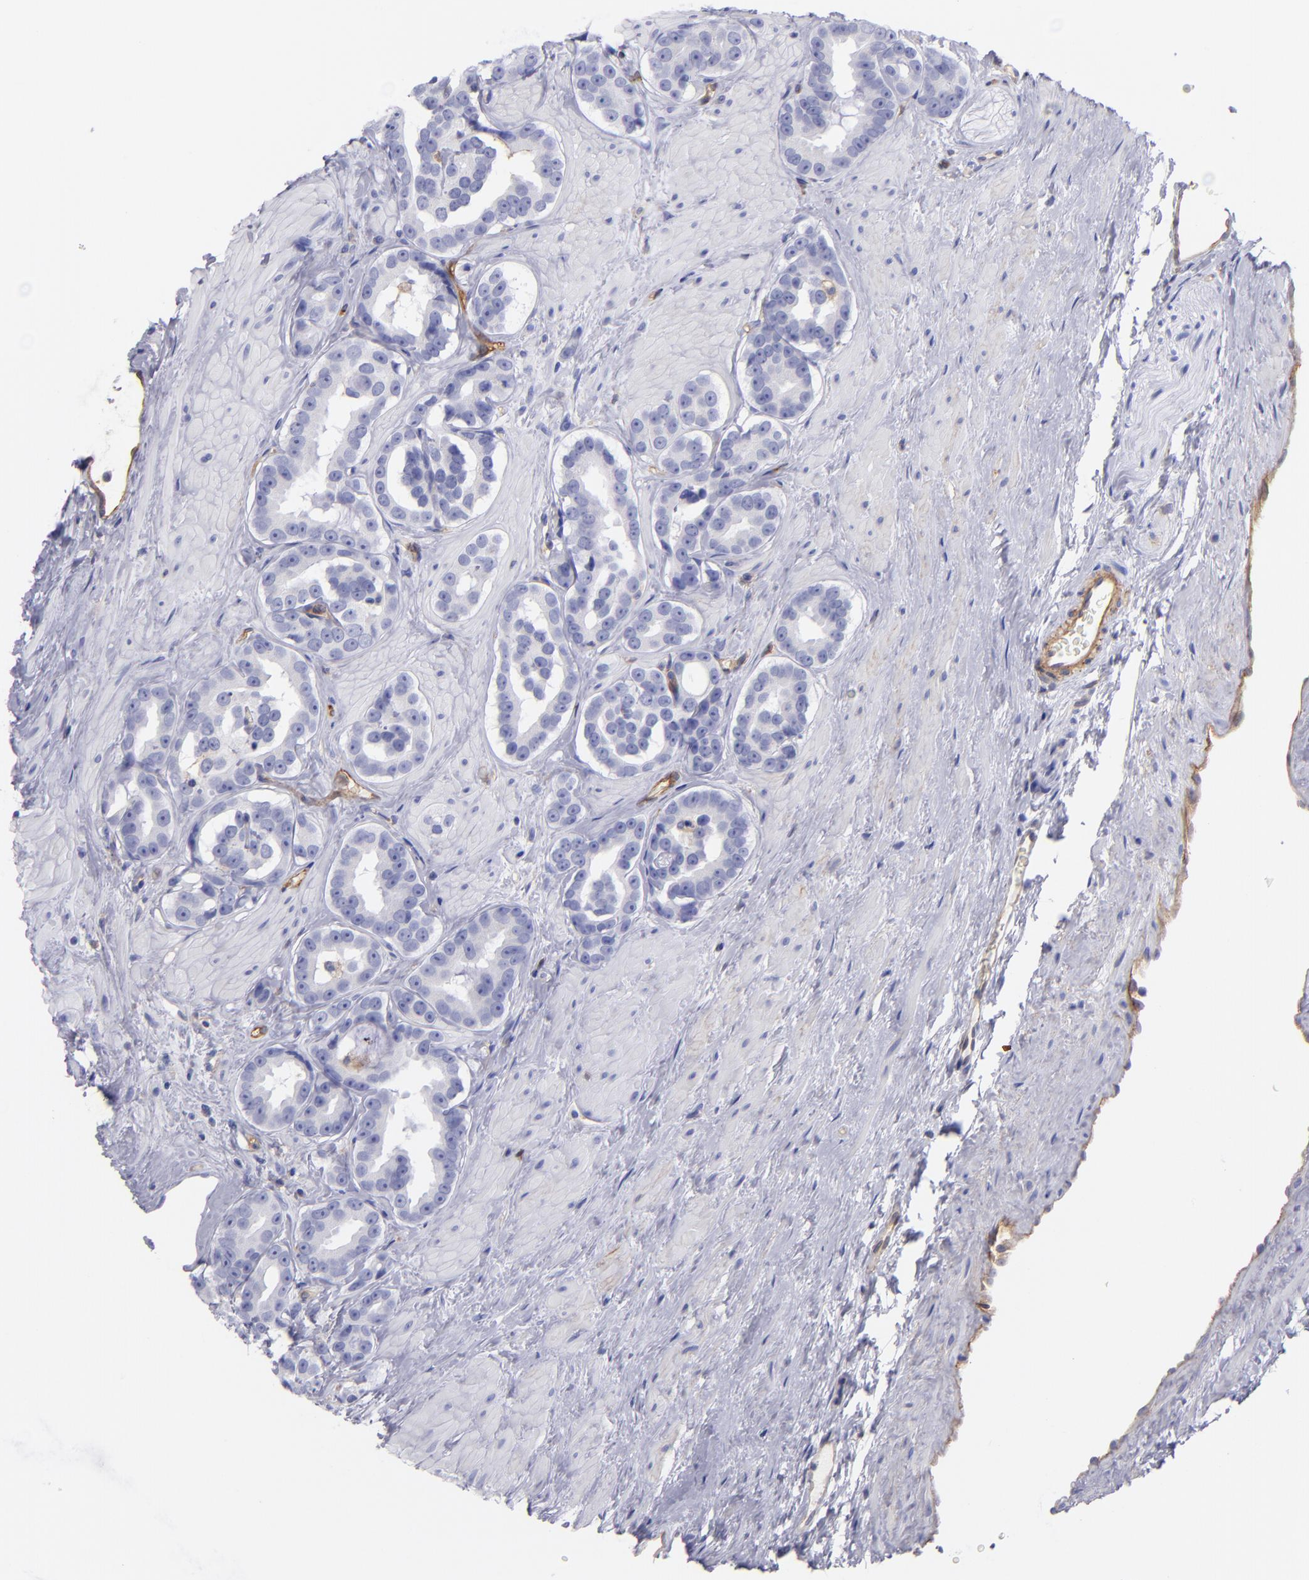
{"staining": {"intensity": "negative", "quantity": "none", "location": "none"}, "tissue": "prostate cancer", "cell_type": "Tumor cells", "image_type": "cancer", "snomed": [{"axis": "morphology", "description": "Adenocarcinoma, Low grade"}, {"axis": "topography", "description": "Prostate"}], "caption": "The image shows no significant positivity in tumor cells of prostate cancer (adenocarcinoma (low-grade)).", "gene": "ENTPD1", "patient": {"sex": "male", "age": 59}}